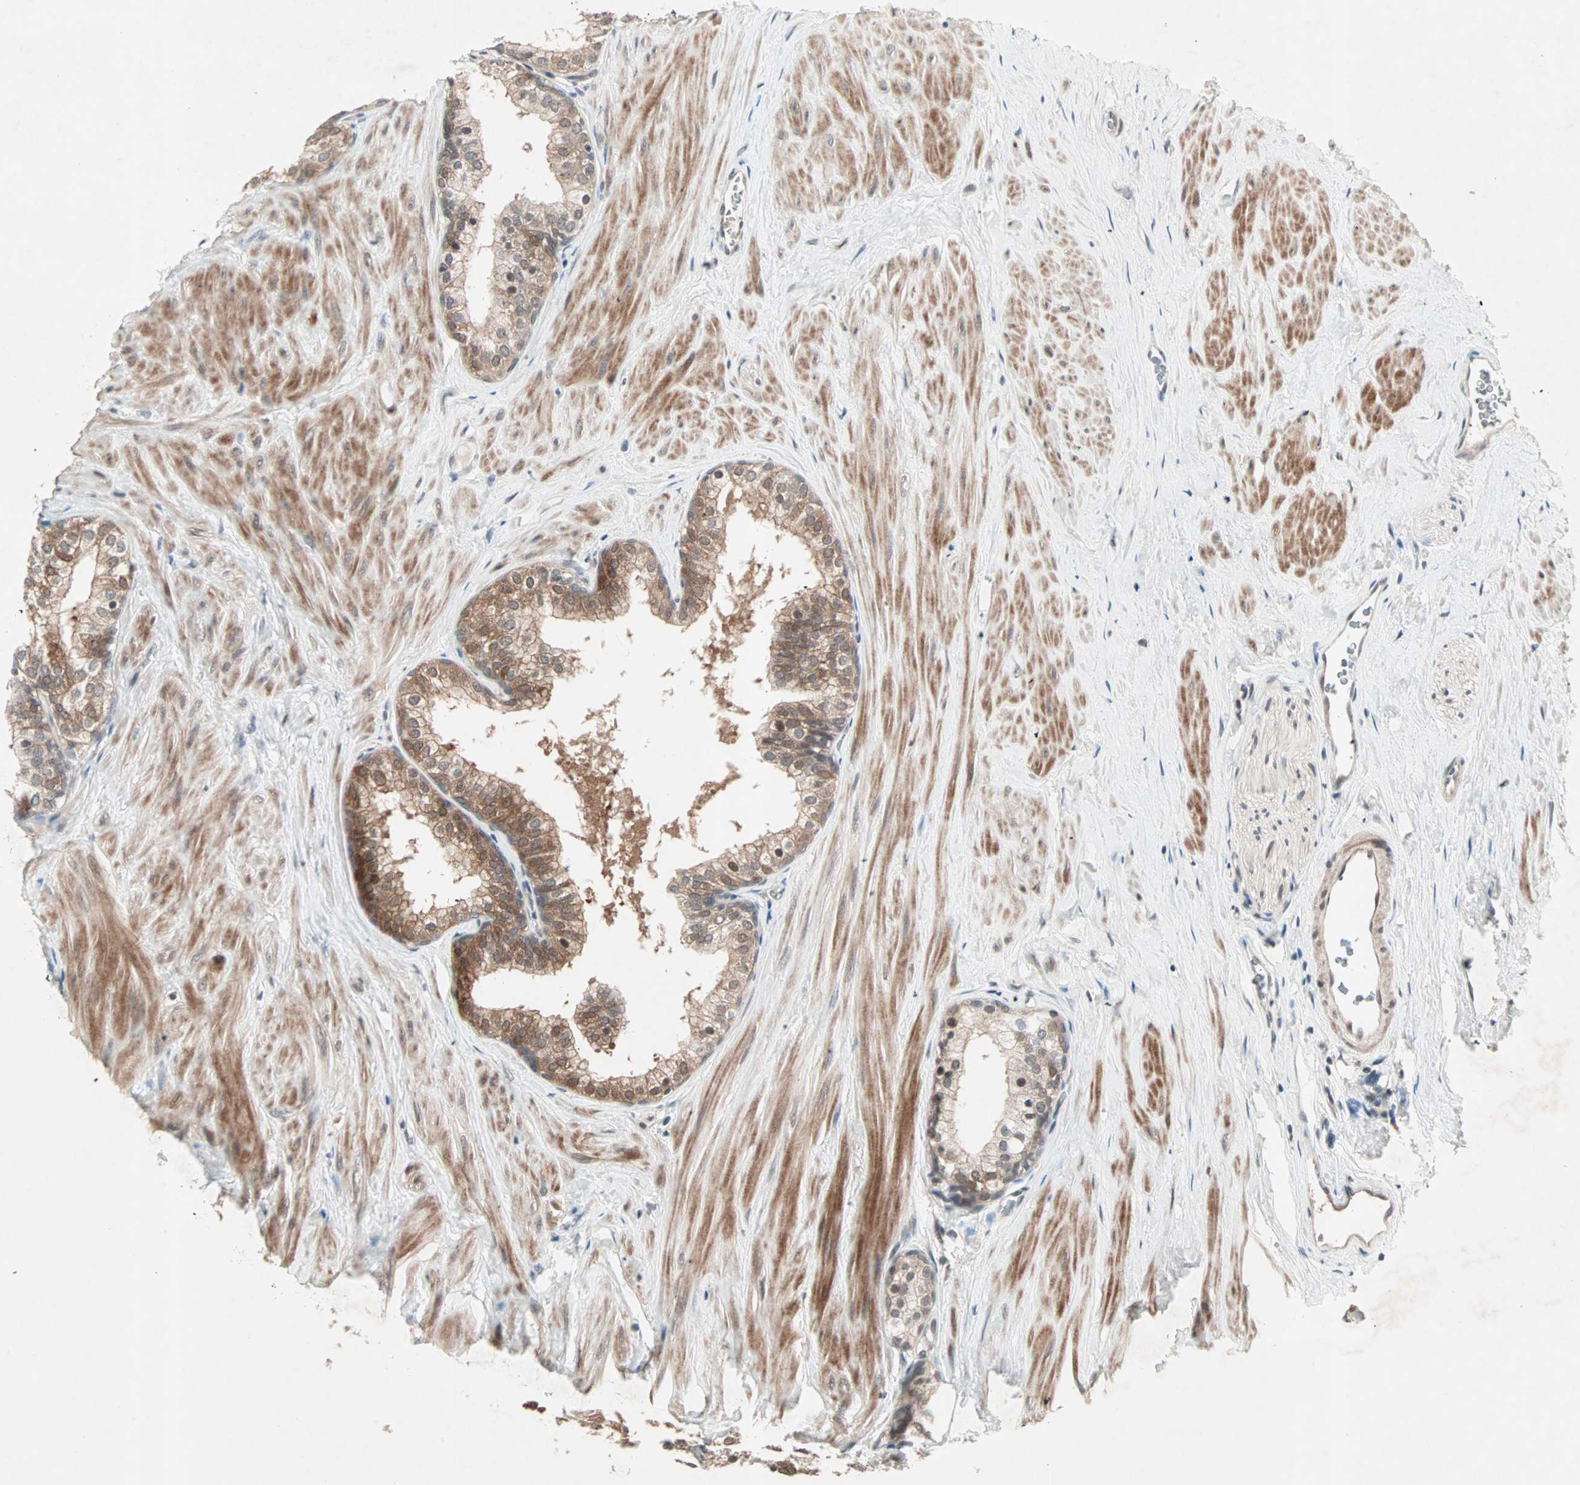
{"staining": {"intensity": "moderate", "quantity": "25%-75%", "location": "cytoplasmic/membranous"}, "tissue": "prostate", "cell_type": "Glandular cells", "image_type": "normal", "snomed": [{"axis": "morphology", "description": "Normal tissue, NOS"}, {"axis": "topography", "description": "Prostate"}], "caption": "Immunohistochemistry (IHC) staining of unremarkable prostate, which demonstrates medium levels of moderate cytoplasmic/membranous positivity in about 25%-75% of glandular cells indicating moderate cytoplasmic/membranous protein positivity. The staining was performed using DAB (brown) for protein detection and nuclei were counterstained in hematoxylin (blue).", "gene": "PGBD1", "patient": {"sex": "male", "age": 60}}